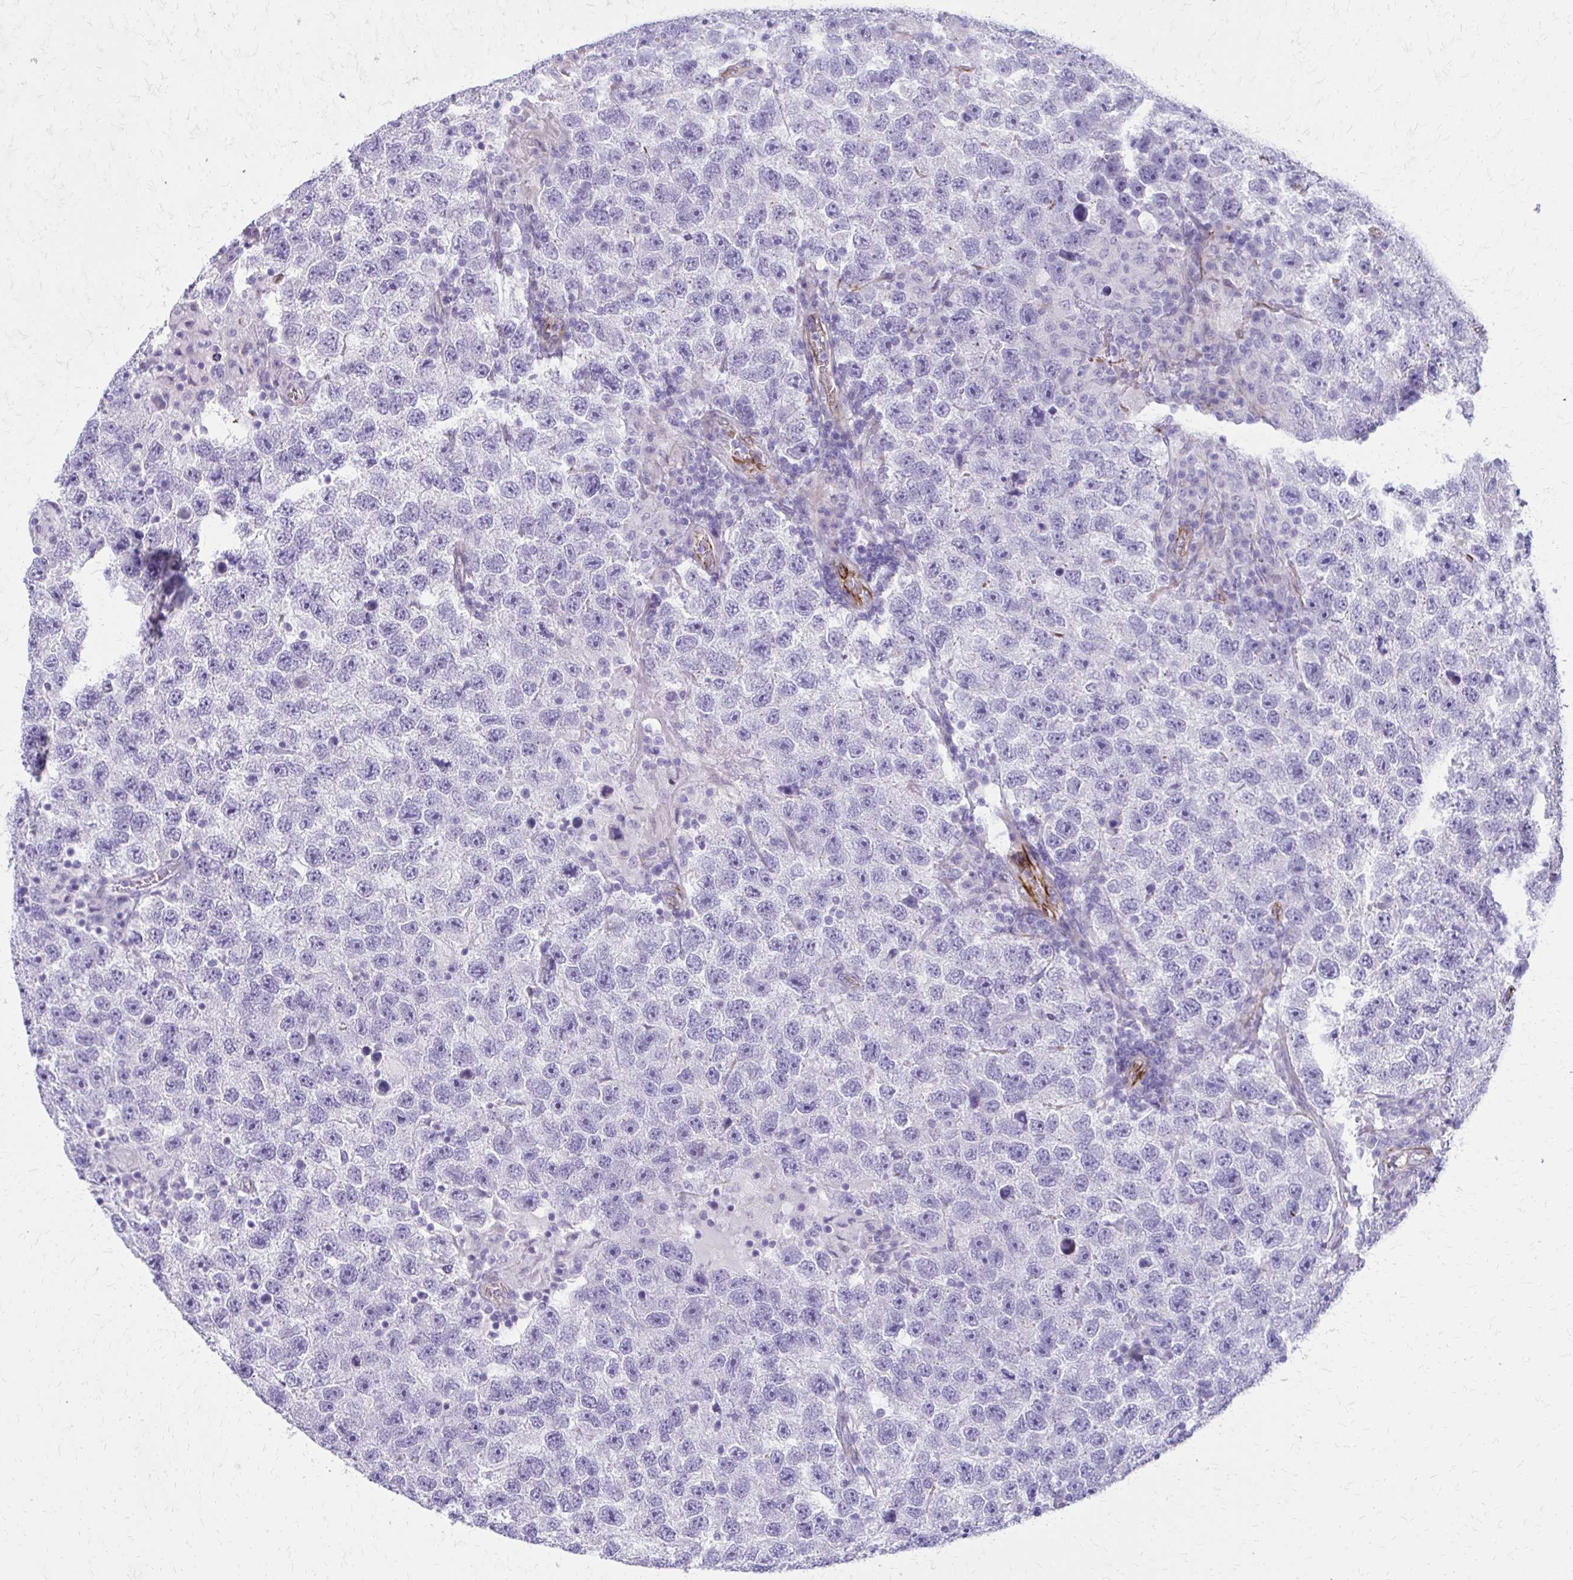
{"staining": {"intensity": "negative", "quantity": "none", "location": "none"}, "tissue": "testis cancer", "cell_type": "Tumor cells", "image_type": "cancer", "snomed": [{"axis": "morphology", "description": "Seminoma, NOS"}, {"axis": "topography", "description": "Testis"}], "caption": "An IHC micrograph of testis cancer (seminoma) is shown. There is no staining in tumor cells of testis cancer (seminoma). (DAB (3,3'-diaminobenzidine) immunohistochemistry (IHC) with hematoxylin counter stain).", "gene": "TRIM6", "patient": {"sex": "male", "age": 26}}